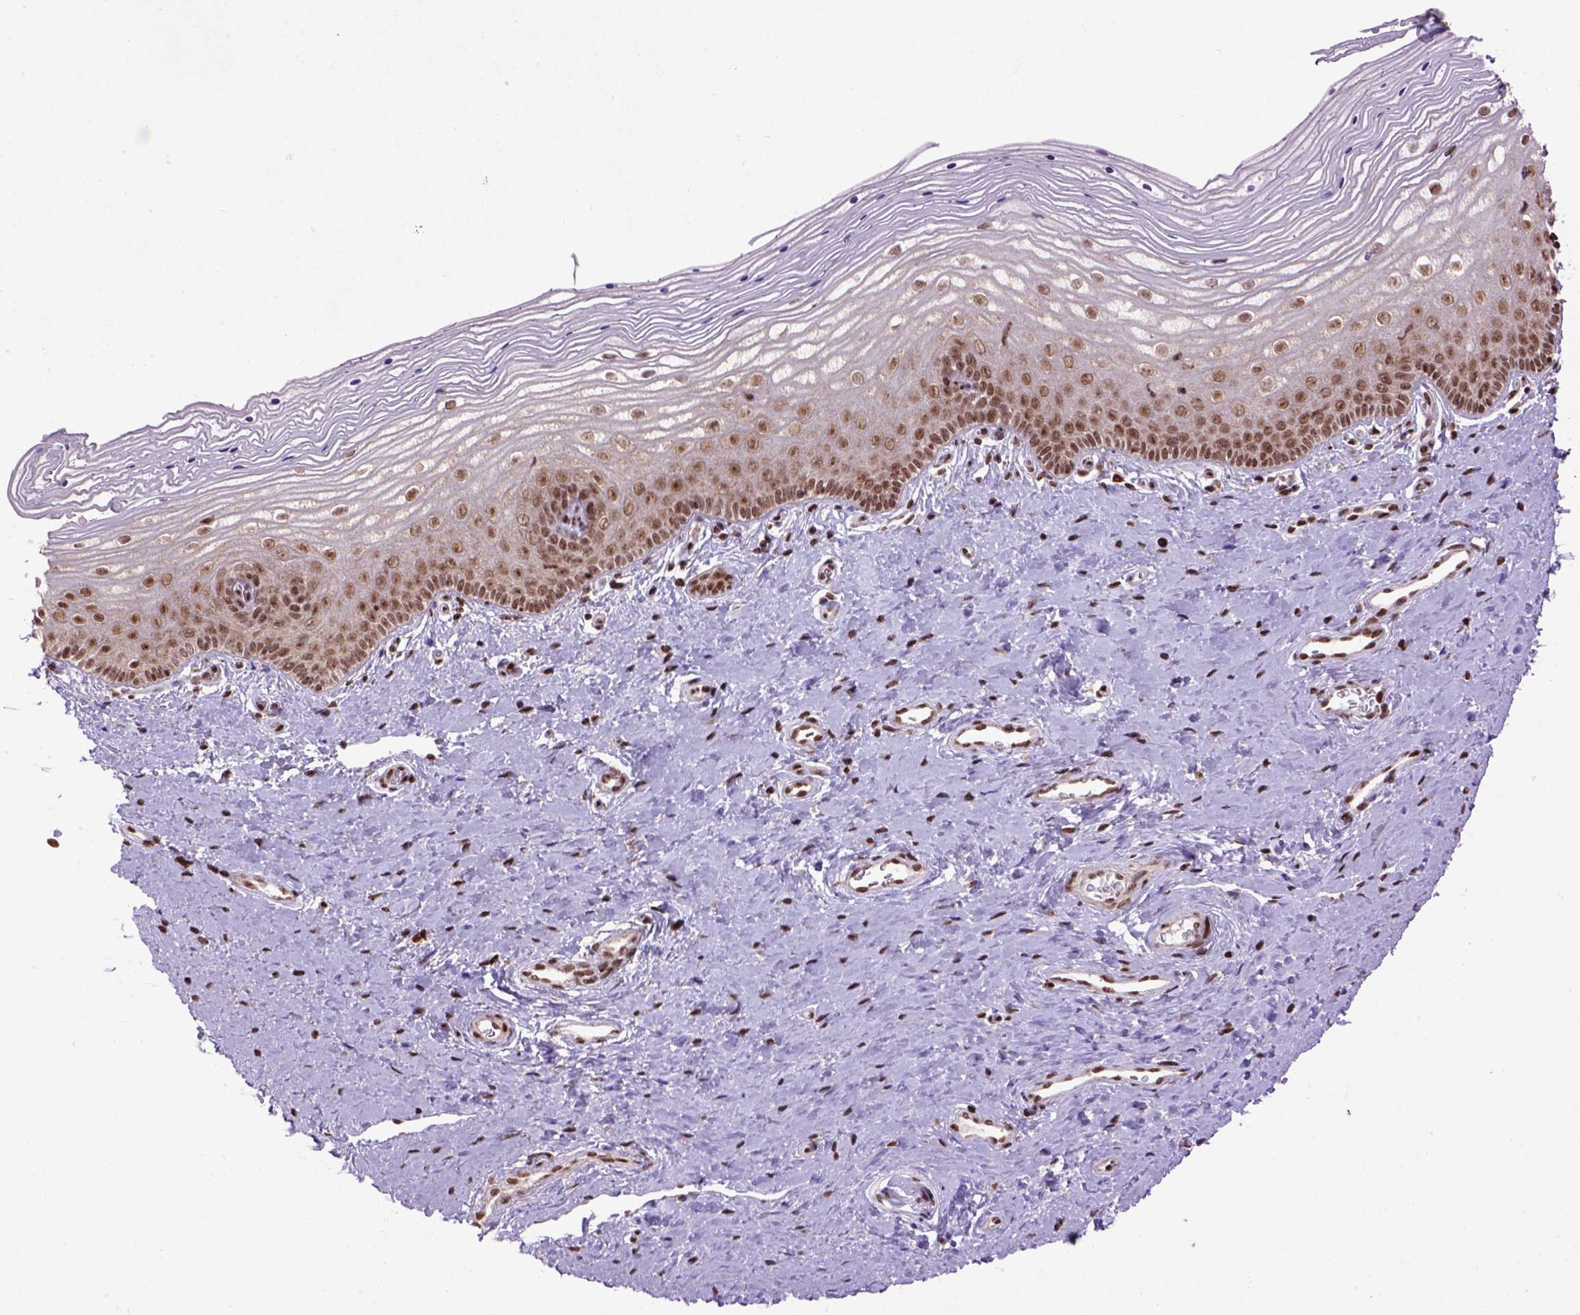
{"staining": {"intensity": "strong", "quantity": ">75%", "location": "nuclear"}, "tissue": "vagina", "cell_type": "Squamous epithelial cells", "image_type": "normal", "snomed": [{"axis": "morphology", "description": "Normal tissue, NOS"}, {"axis": "topography", "description": "Vagina"}], "caption": "Squamous epithelial cells show strong nuclear staining in approximately >75% of cells in benign vagina.", "gene": "CELF1", "patient": {"sex": "female", "age": 39}}